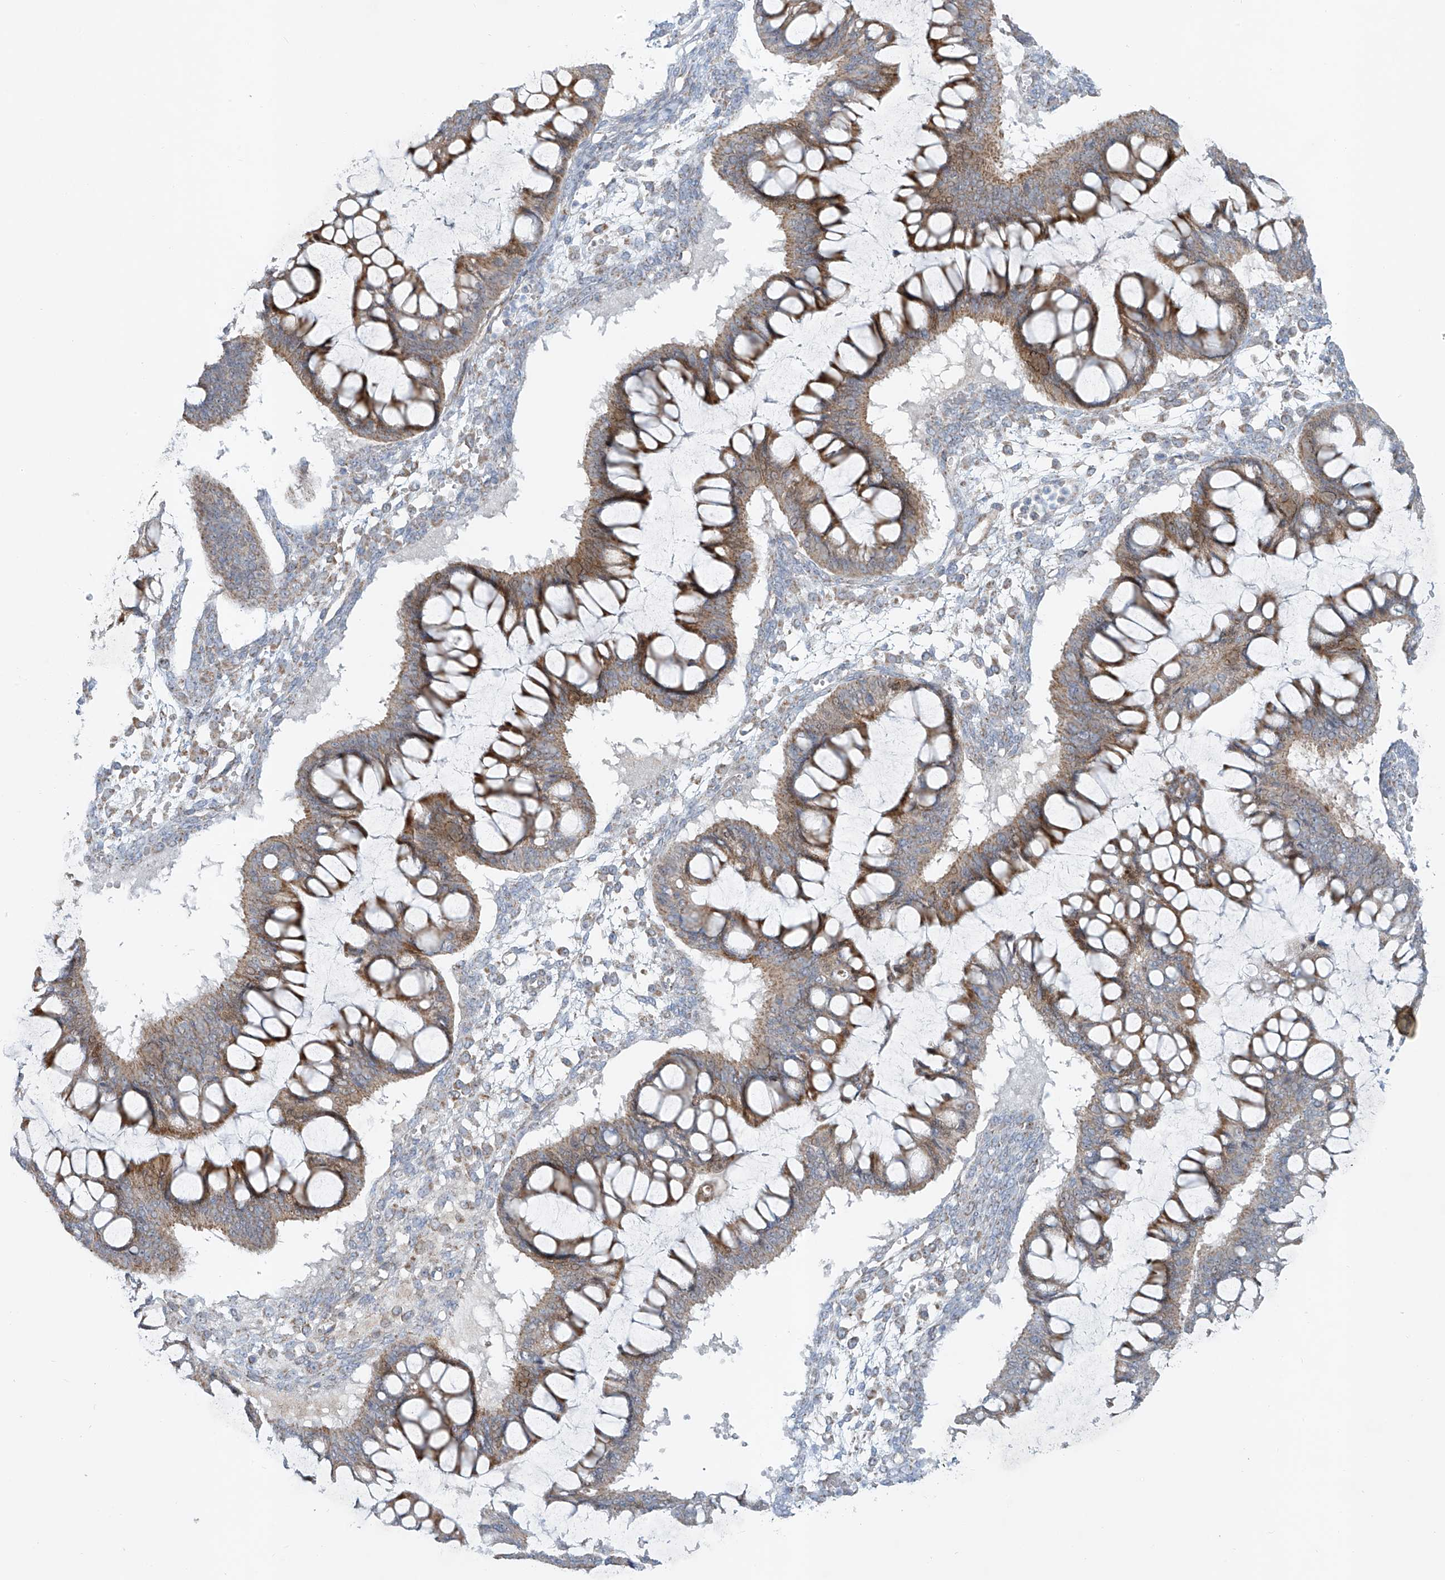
{"staining": {"intensity": "moderate", "quantity": ">75%", "location": "cytoplasmic/membranous"}, "tissue": "ovarian cancer", "cell_type": "Tumor cells", "image_type": "cancer", "snomed": [{"axis": "morphology", "description": "Cystadenocarcinoma, mucinous, NOS"}, {"axis": "topography", "description": "Ovary"}], "caption": "This is an image of IHC staining of mucinous cystadenocarcinoma (ovarian), which shows moderate expression in the cytoplasmic/membranous of tumor cells.", "gene": "SMDT1", "patient": {"sex": "female", "age": 73}}